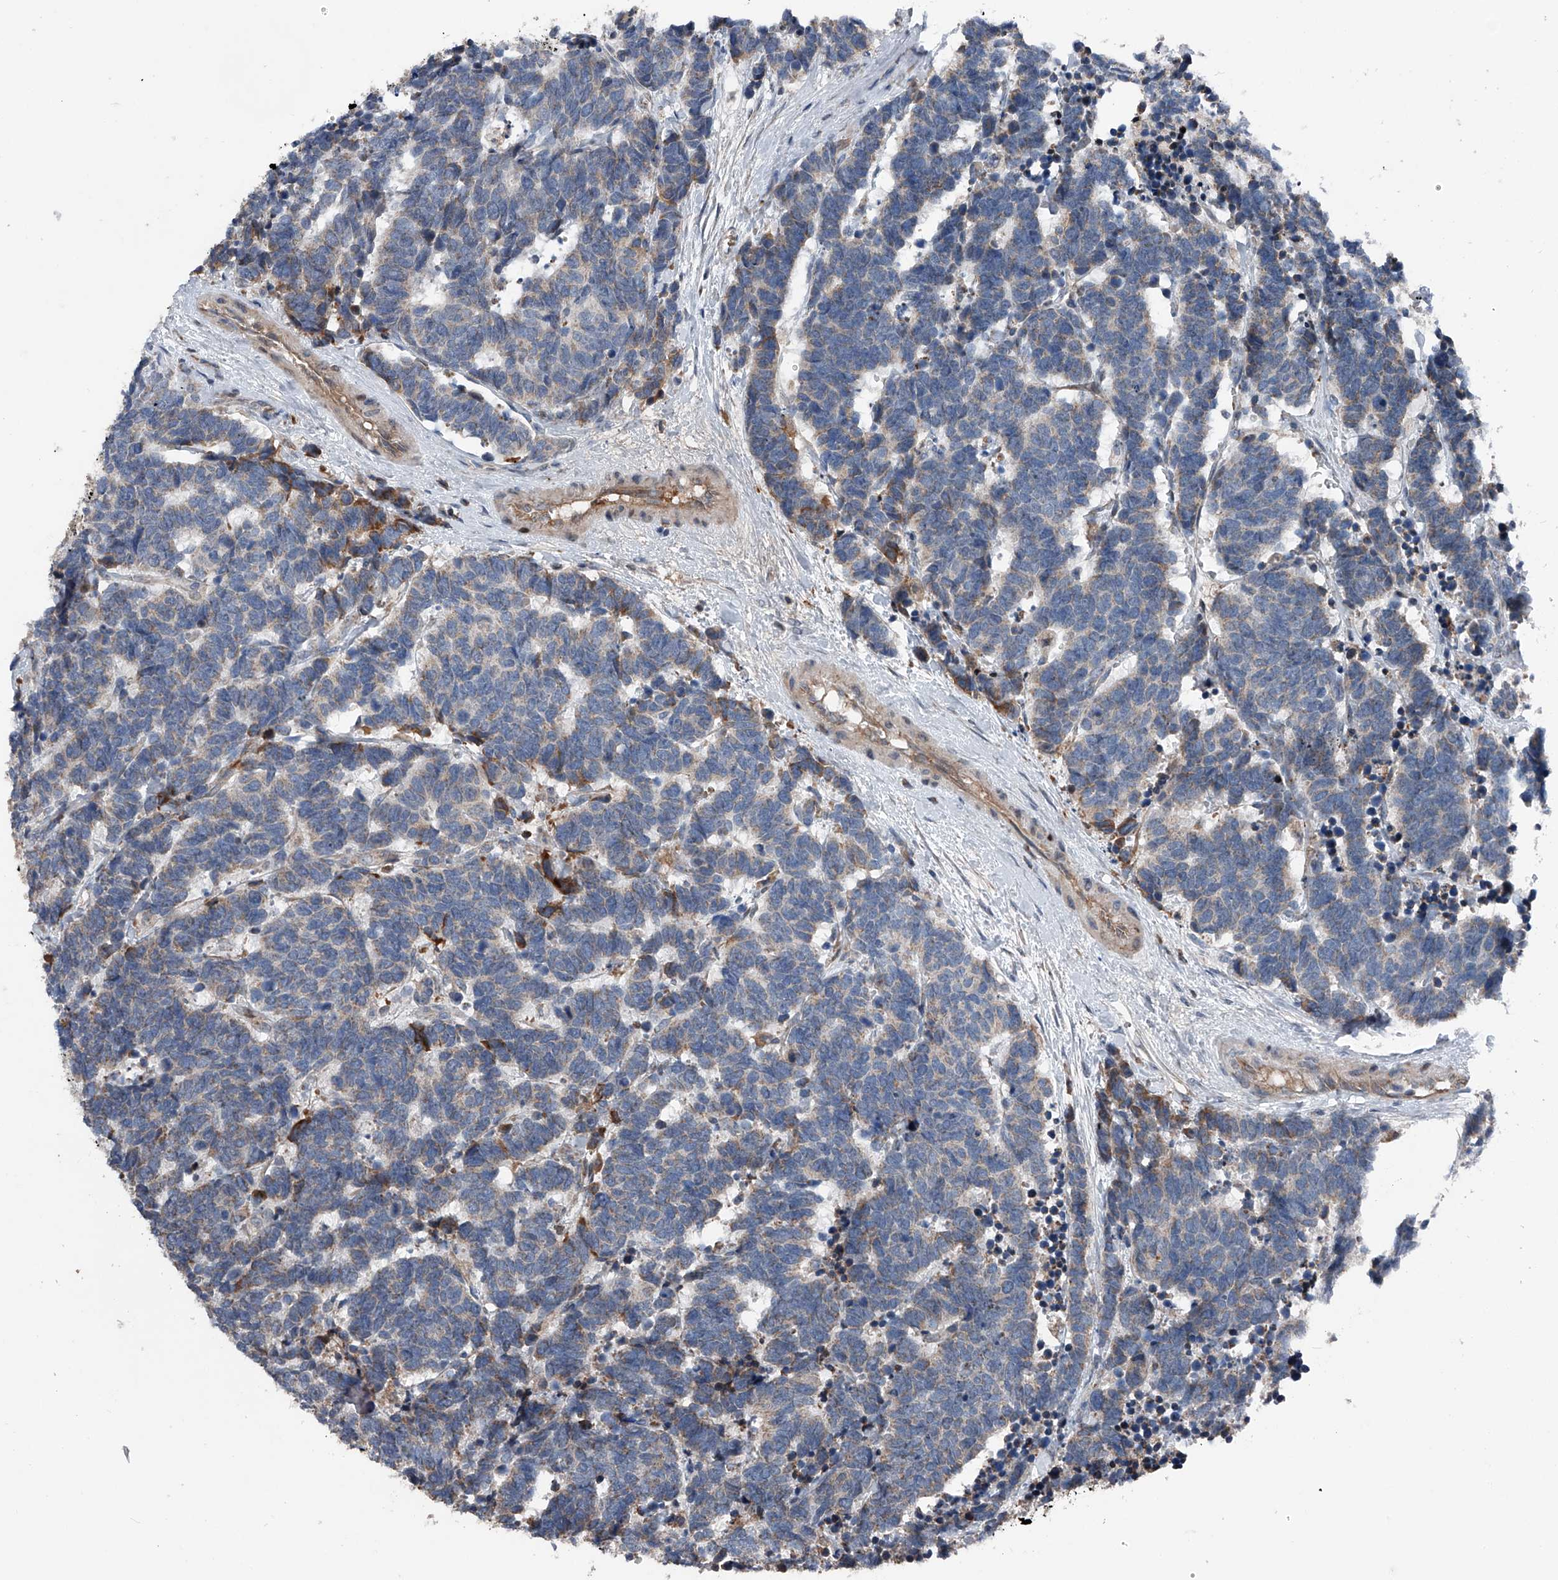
{"staining": {"intensity": "moderate", "quantity": "<25%", "location": "cytoplasmic/membranous"}, "tissue": "carcinoid", "cell_type": "Tumor cells", "image_type": "cancer", "snomed": [{"axis": "morphology", "description": "Carcinoma, NOS"}, {"axis": "morphology", "description": "Carcinoid, malignant, NOS"}, {"axis": "topography", "description": "Urinary bladder"}], "caption": "Protein staining reveals moderate cytoplasmic/membranous positivity in about <25% of tumor cells in carcinoid.", "gene": "DST", "patient": {"sex": "male", "age": 57}}